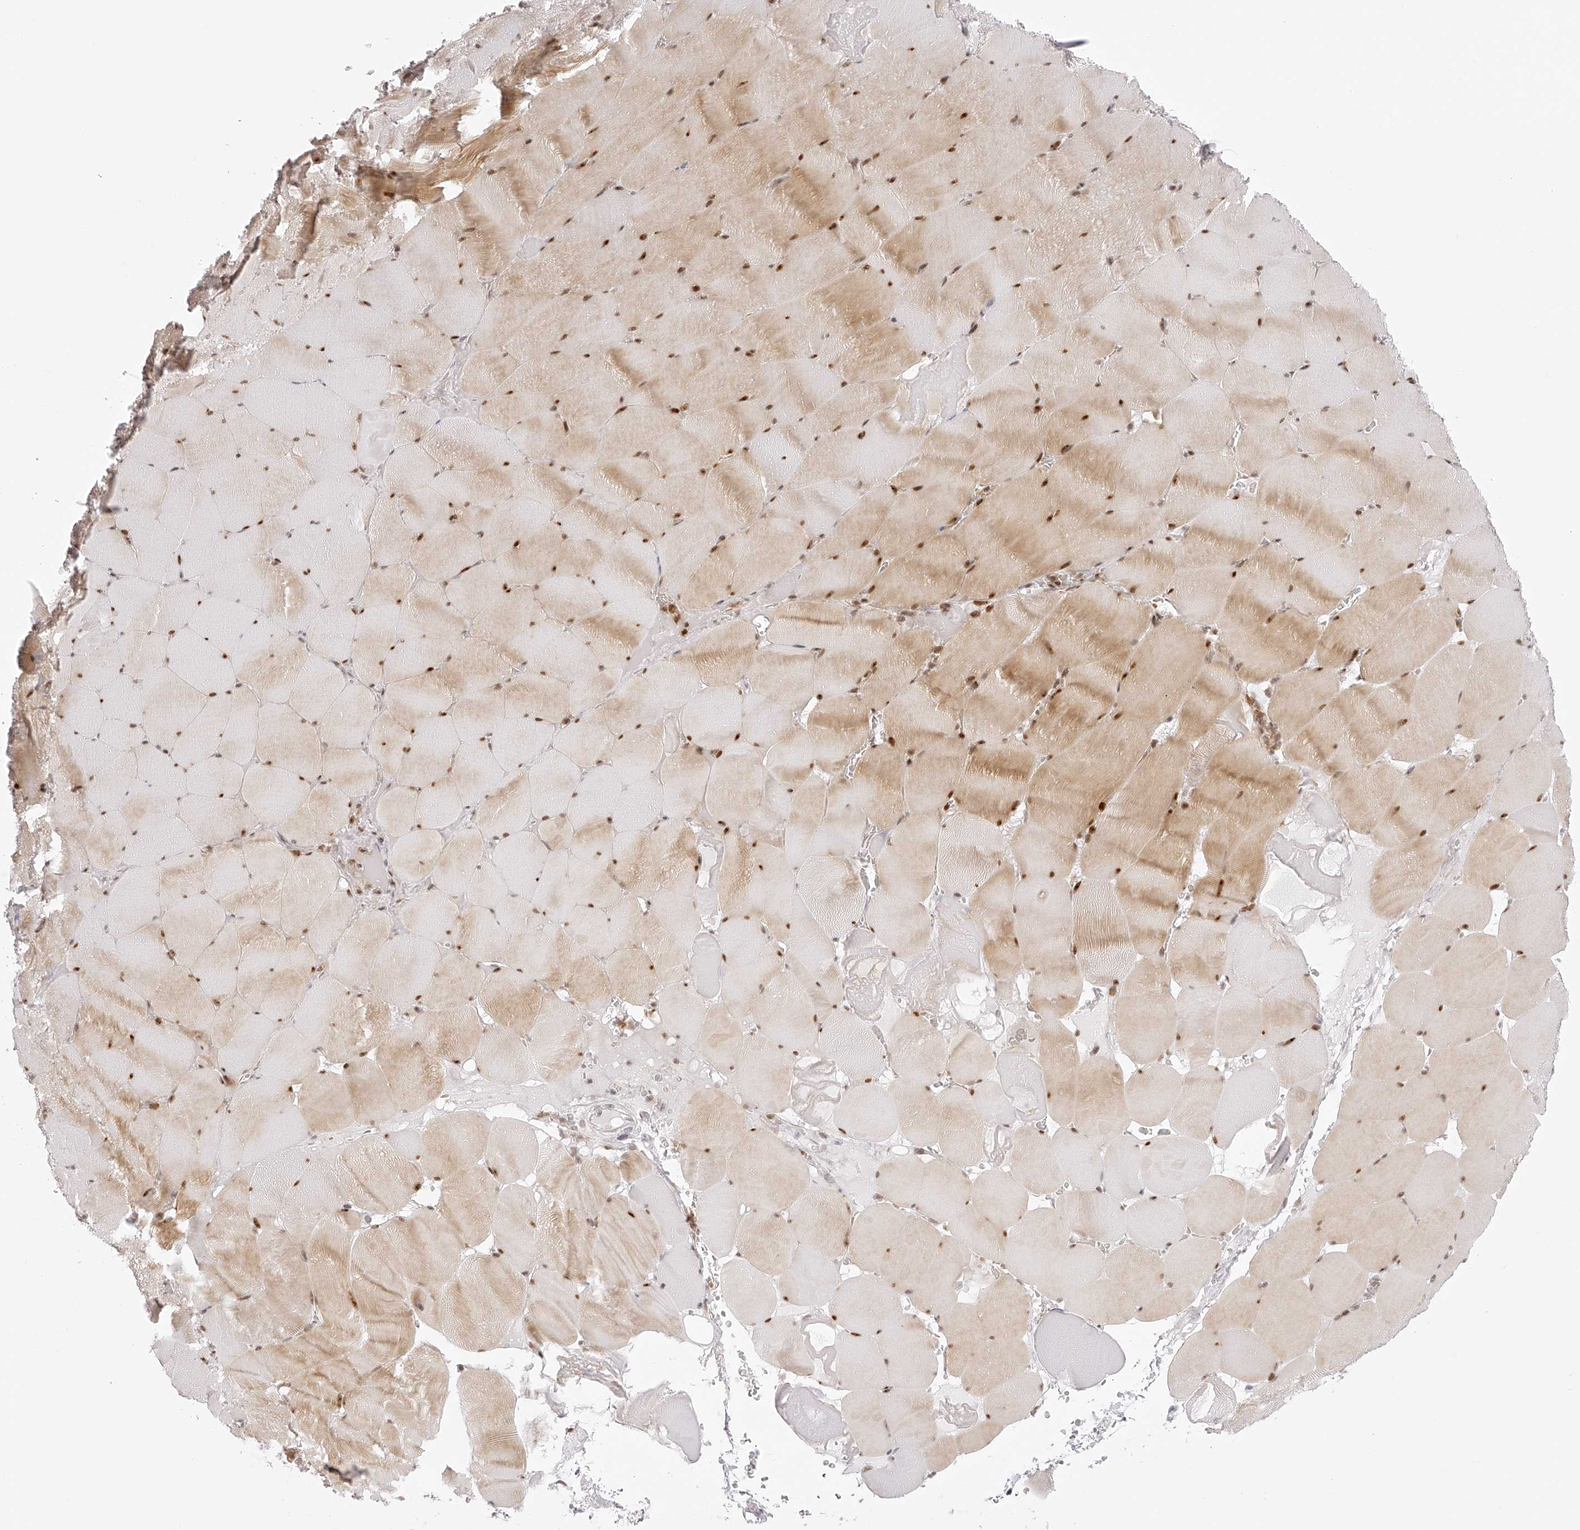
{"staining": {"intensity": "moderate", "quantity": ">75%", "location": "cytoplasmic/membranous,nuclear"}, "tissue": "skeletal muscle", "cell_type": "Myocytes", "image_type": "normal", "snomed": [{"axis": "morphology", "description": "Normal tissue, NOS"}, {"axis": "topography", "description": "Skeletal muscle"}], "caption": "This histopathology image displays normal skeletal muscle stained with immunohistochemistry (IHC) to label a protein in brown. The cytoplasmic/membranous,nuclear of myocytes show moderate positivity for the protein. Nuclei are counter-stained blue.", "gene": "PLEKHG1", "patient": {"sex": "male", "age": 62}}